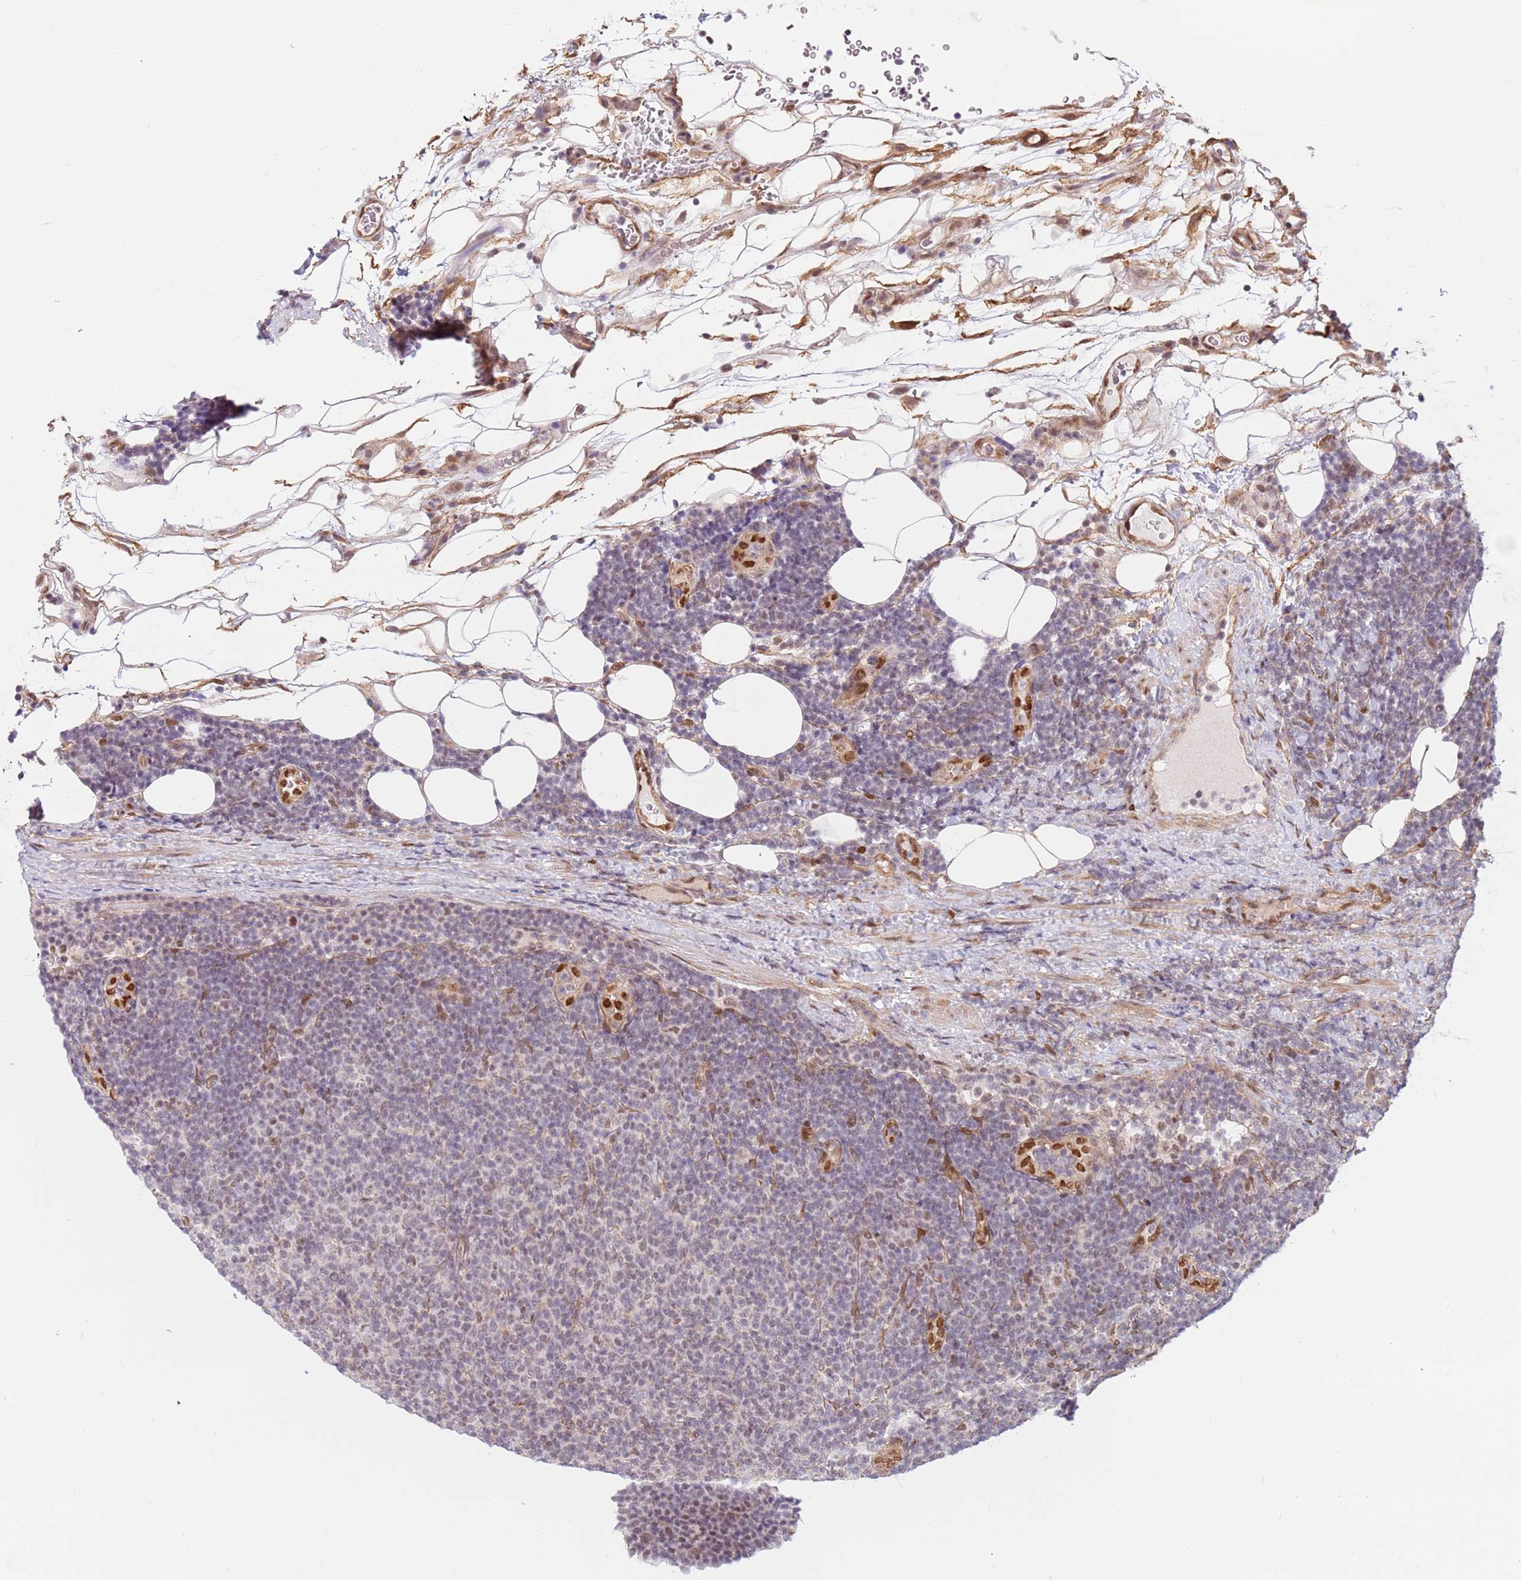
{"staining": {"intensity": "weak", "quantity": "<25%", "location": "nuclear"}, "tissue": "lymphoma", "cell_type": "Tumor cells", "image_type": "cancer", "snomed": [{"axis": "morphology", "description": "Malignant lymphoma, non-Hodgkin's type, Low grade"}, {"axis": "topography", "description": "Lymph node"}], "caption": "IHC of human low-grade malignant lymphoma, non-Hodgkin's type reveals no staining in tumor cells.", "gene": "DCAF4", "patient": {"sex": "male", "age": 66}}